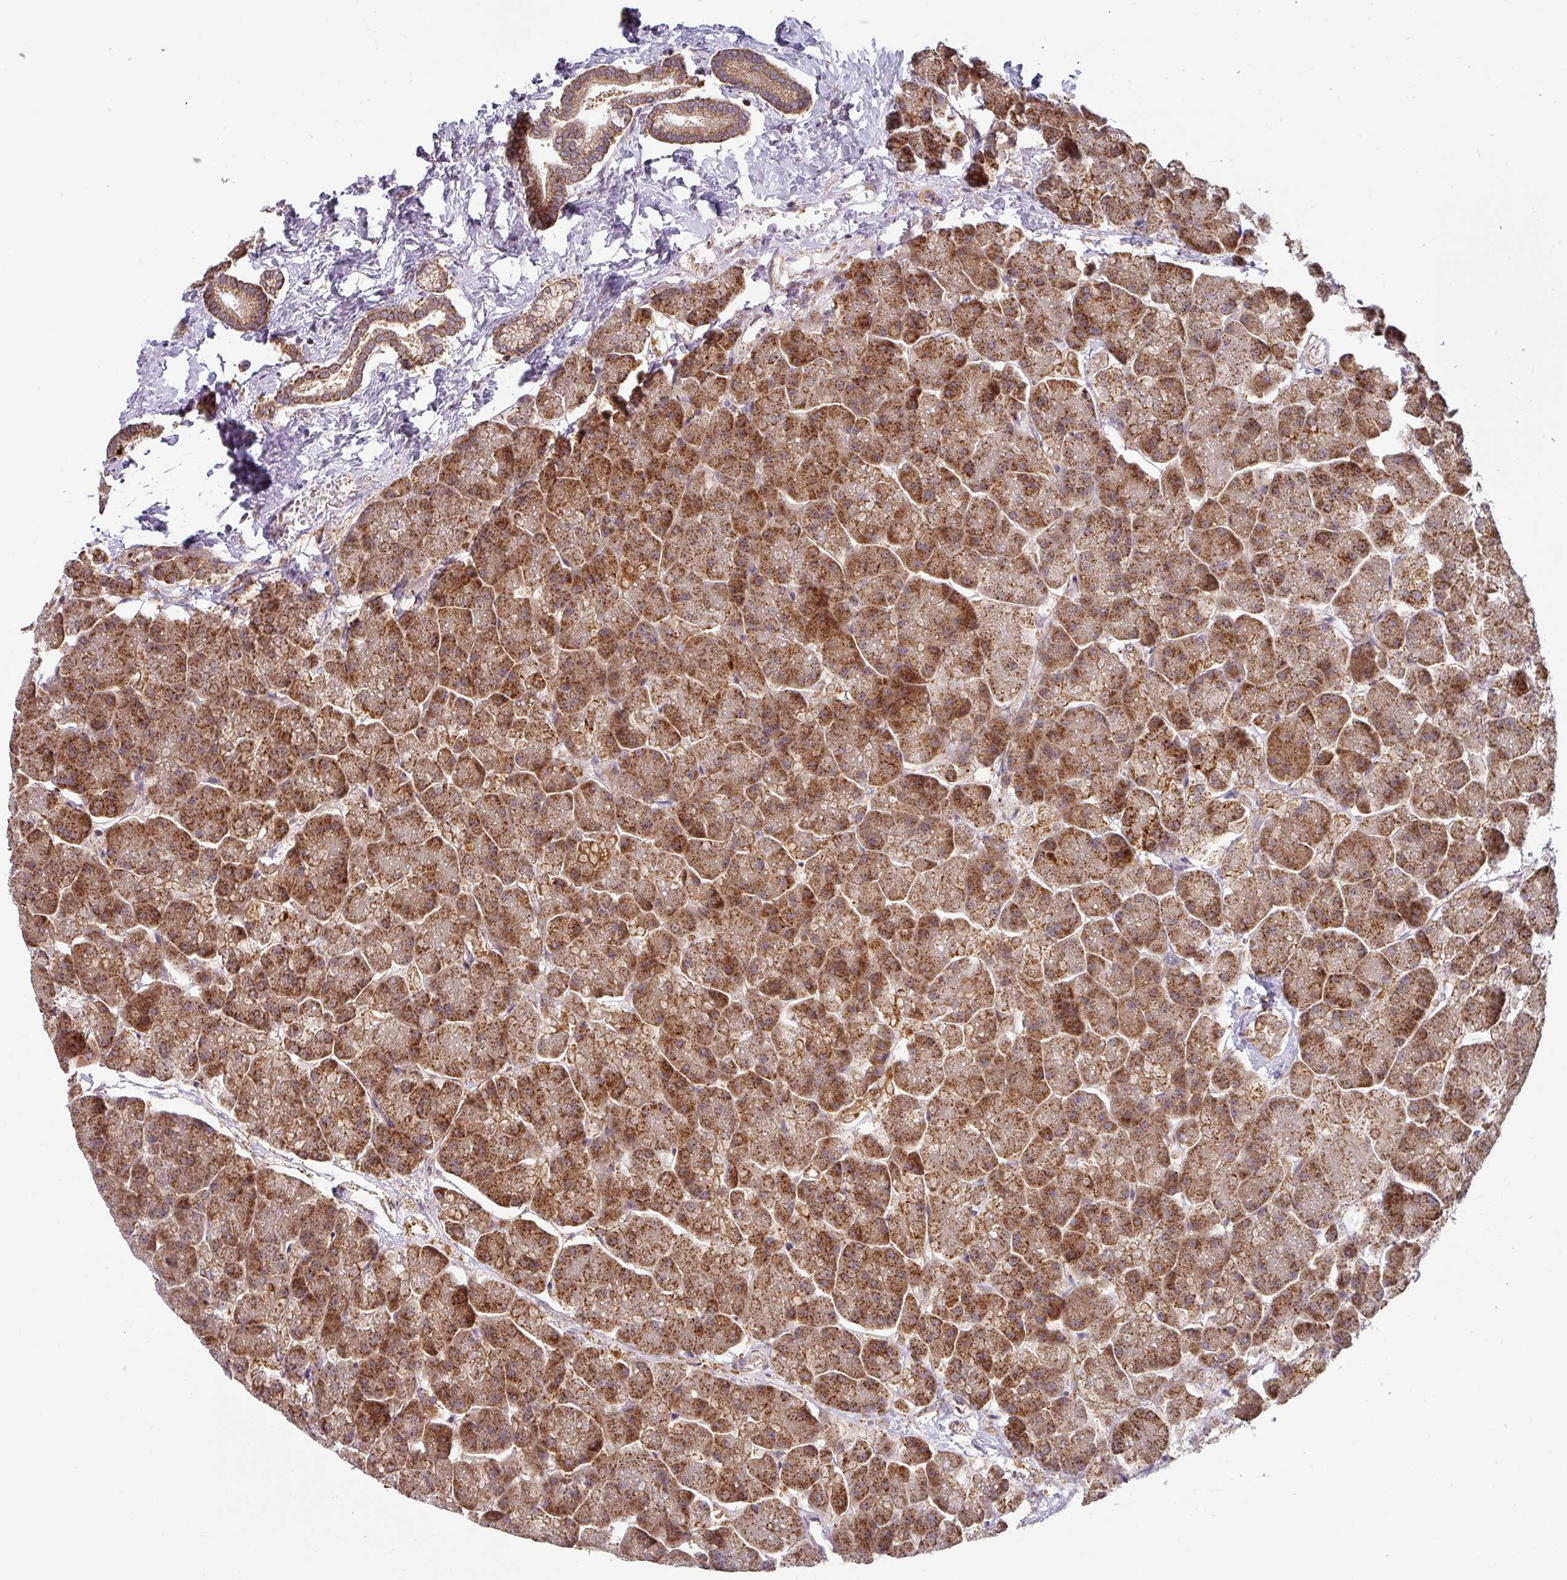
{"staining": {"intensity": "strong", "quantity": ">75%", "location": "cytoplasmic/membranous"}, "tissue": "pancreas", "cell_type": "Exocrine glandular cells", "image_type": "normal", "snomed": [{"axis": "morphology", "description": "Normal tissue, NOS"}, {"axis": "topography", "description": "Pancreas"}, {"axis": "topography", "description": "Peripheral nerve tissue"}], "caption": "Pancreas stained with immunohistochemistry (IHC) displays strong cytoplasmic/membranous staining in about >75% of exocrine glandular cells.", "gene": "MRPS16", "patient": {"sex": "male", "age": 54}}